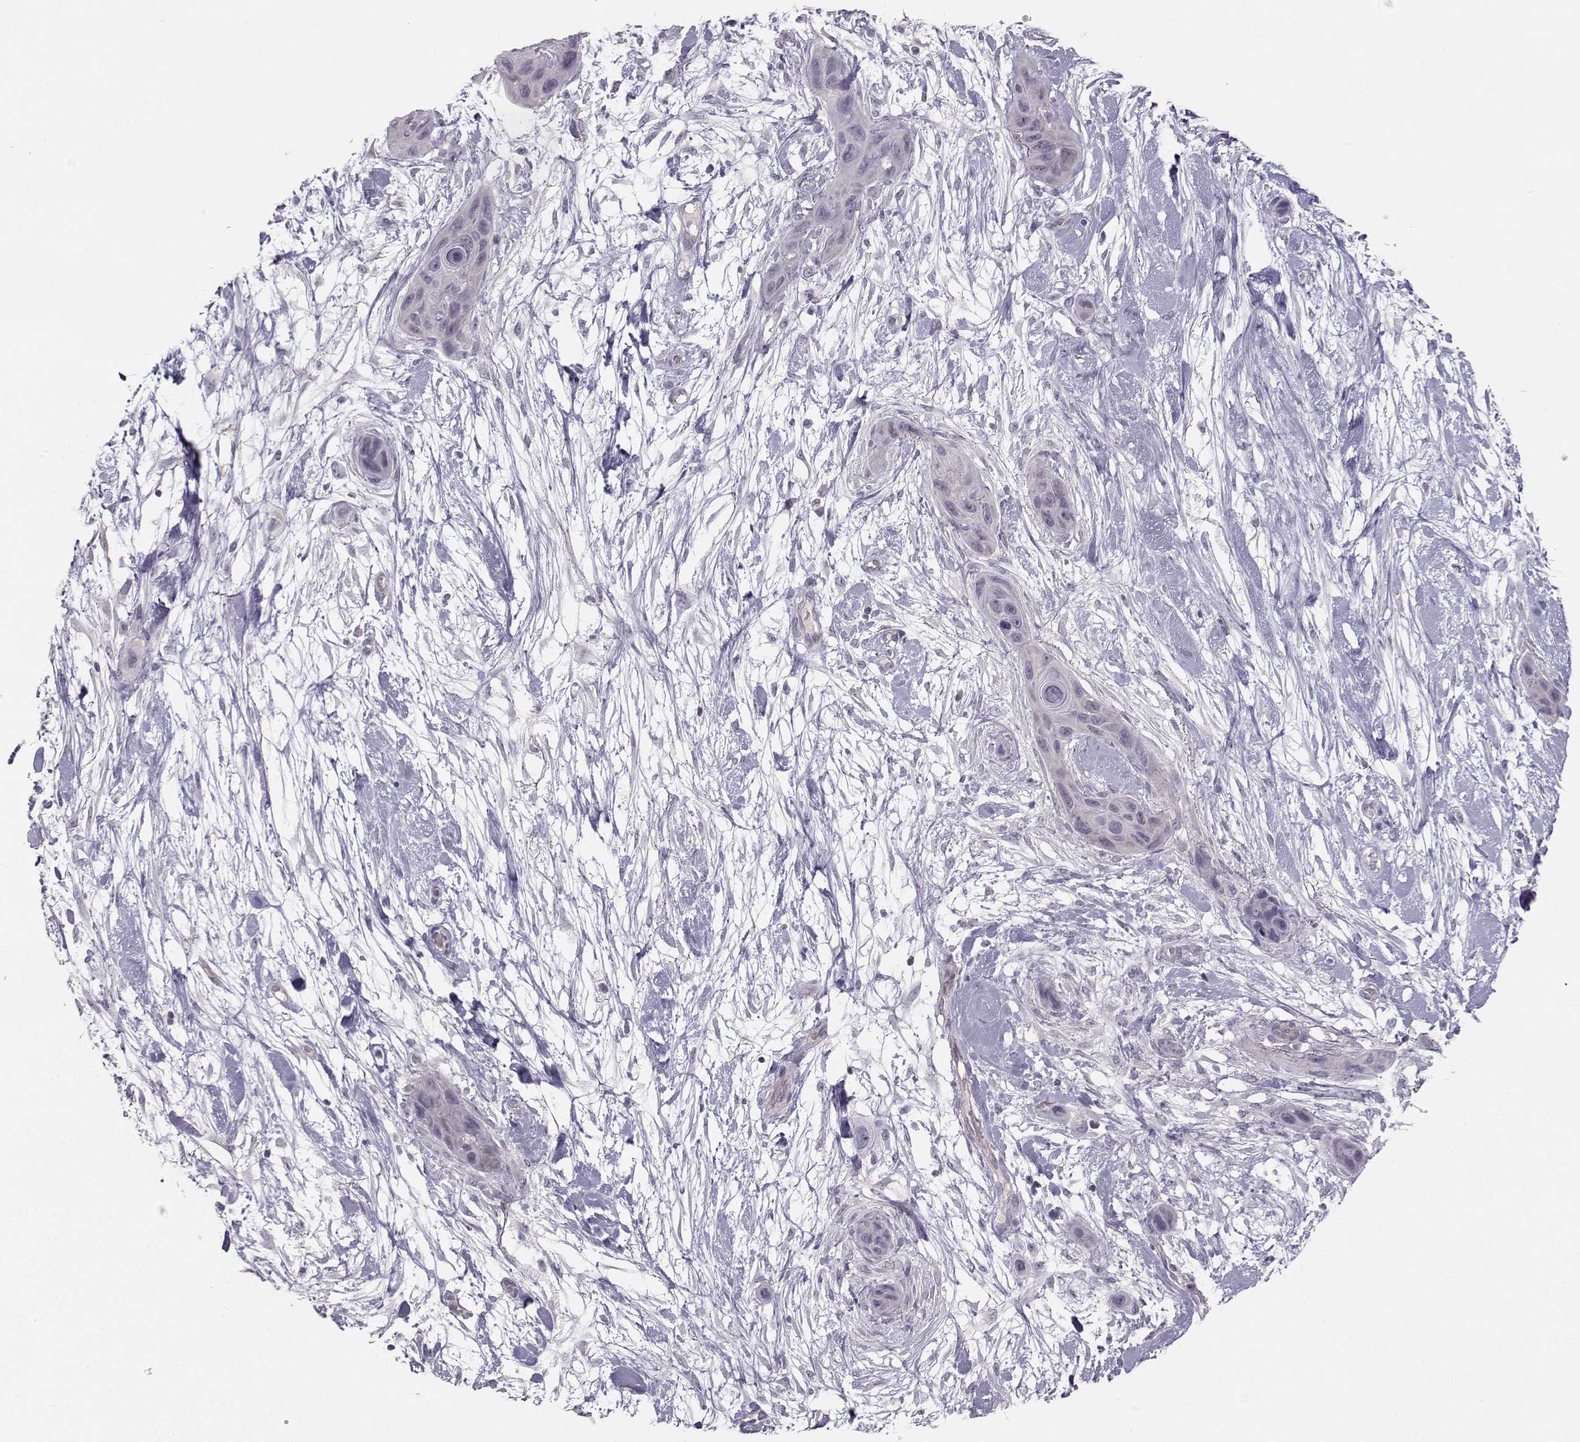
{"staining": {"intensity": "negative", "quantity": "none", "location": "none"}, "tissue": "skin cancer", "cell_type": "Tumor cells", "image_type": "cancer", "snomed": [{"axis": "morphology", "description": "Squamous cell carcinoma, NOS"}, {"axis": "topography", "description": "Skin"}], "caption": "Tumor cells are negative for brown protein staining in skin cancer (squamous cell carcinoma).", "gene": "MAST1", "patient": {"sex": "male", "age": 79}}